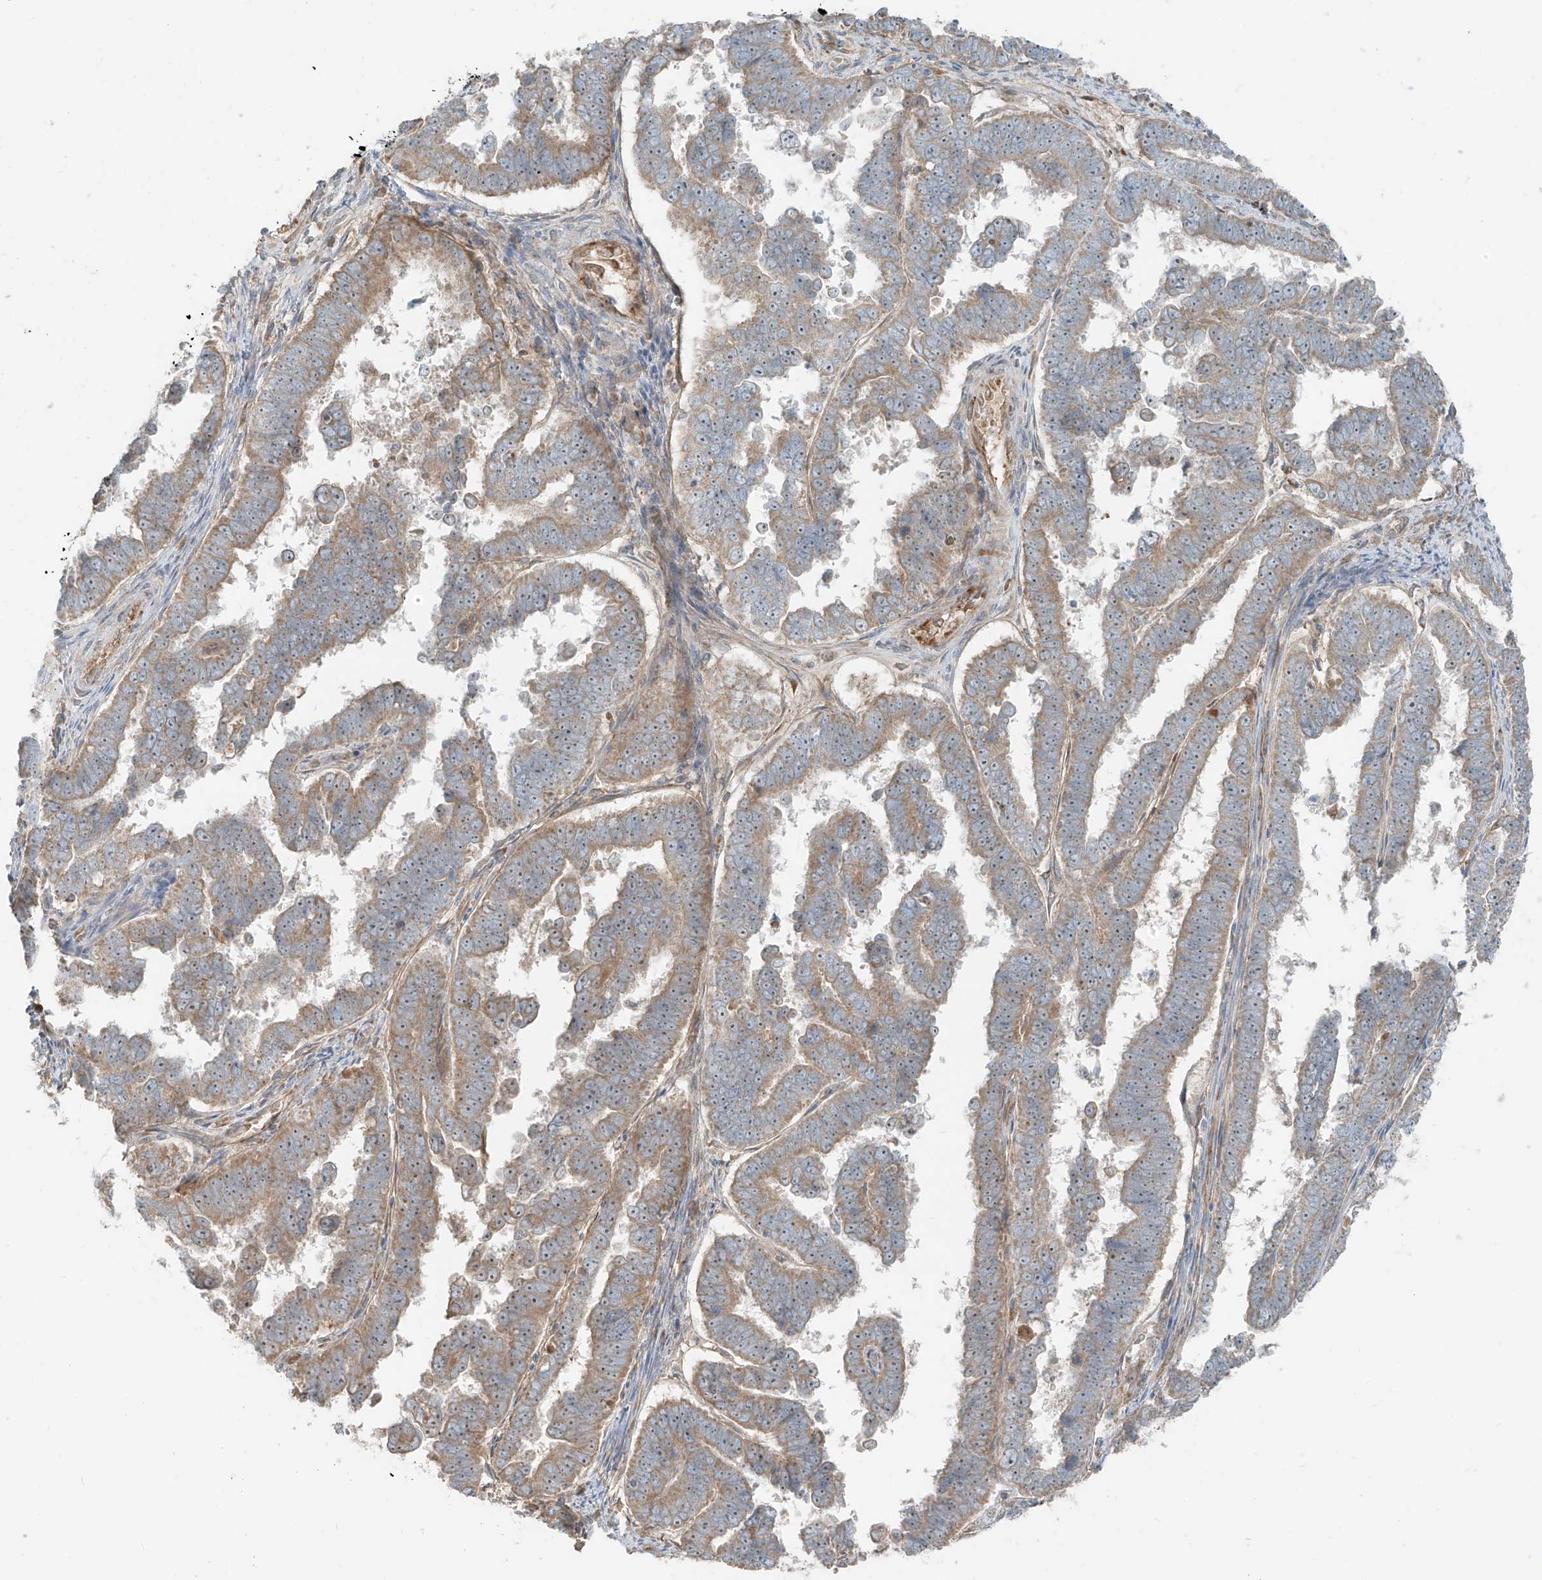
{"staining": {"intensity": "weak", "quantity": ">75%", "location": "cytoplasmic/membranous"}, "tissue": "endometrial cancer", "cell_type": "Tumor cells", "image_type": "cancer", "snomed": [{"axis": "morphology", "description": "Adenocarcinoma, NOS"}, {"axis": "topography", "description": "Endometrium"}], "caption": "Endometrial cancer stained for a protein reveals weak cytoplasmic/membranous positivity in tumor cells.", "gene": "FSTL1", "patient": {"sex": "female", "age": 75}}